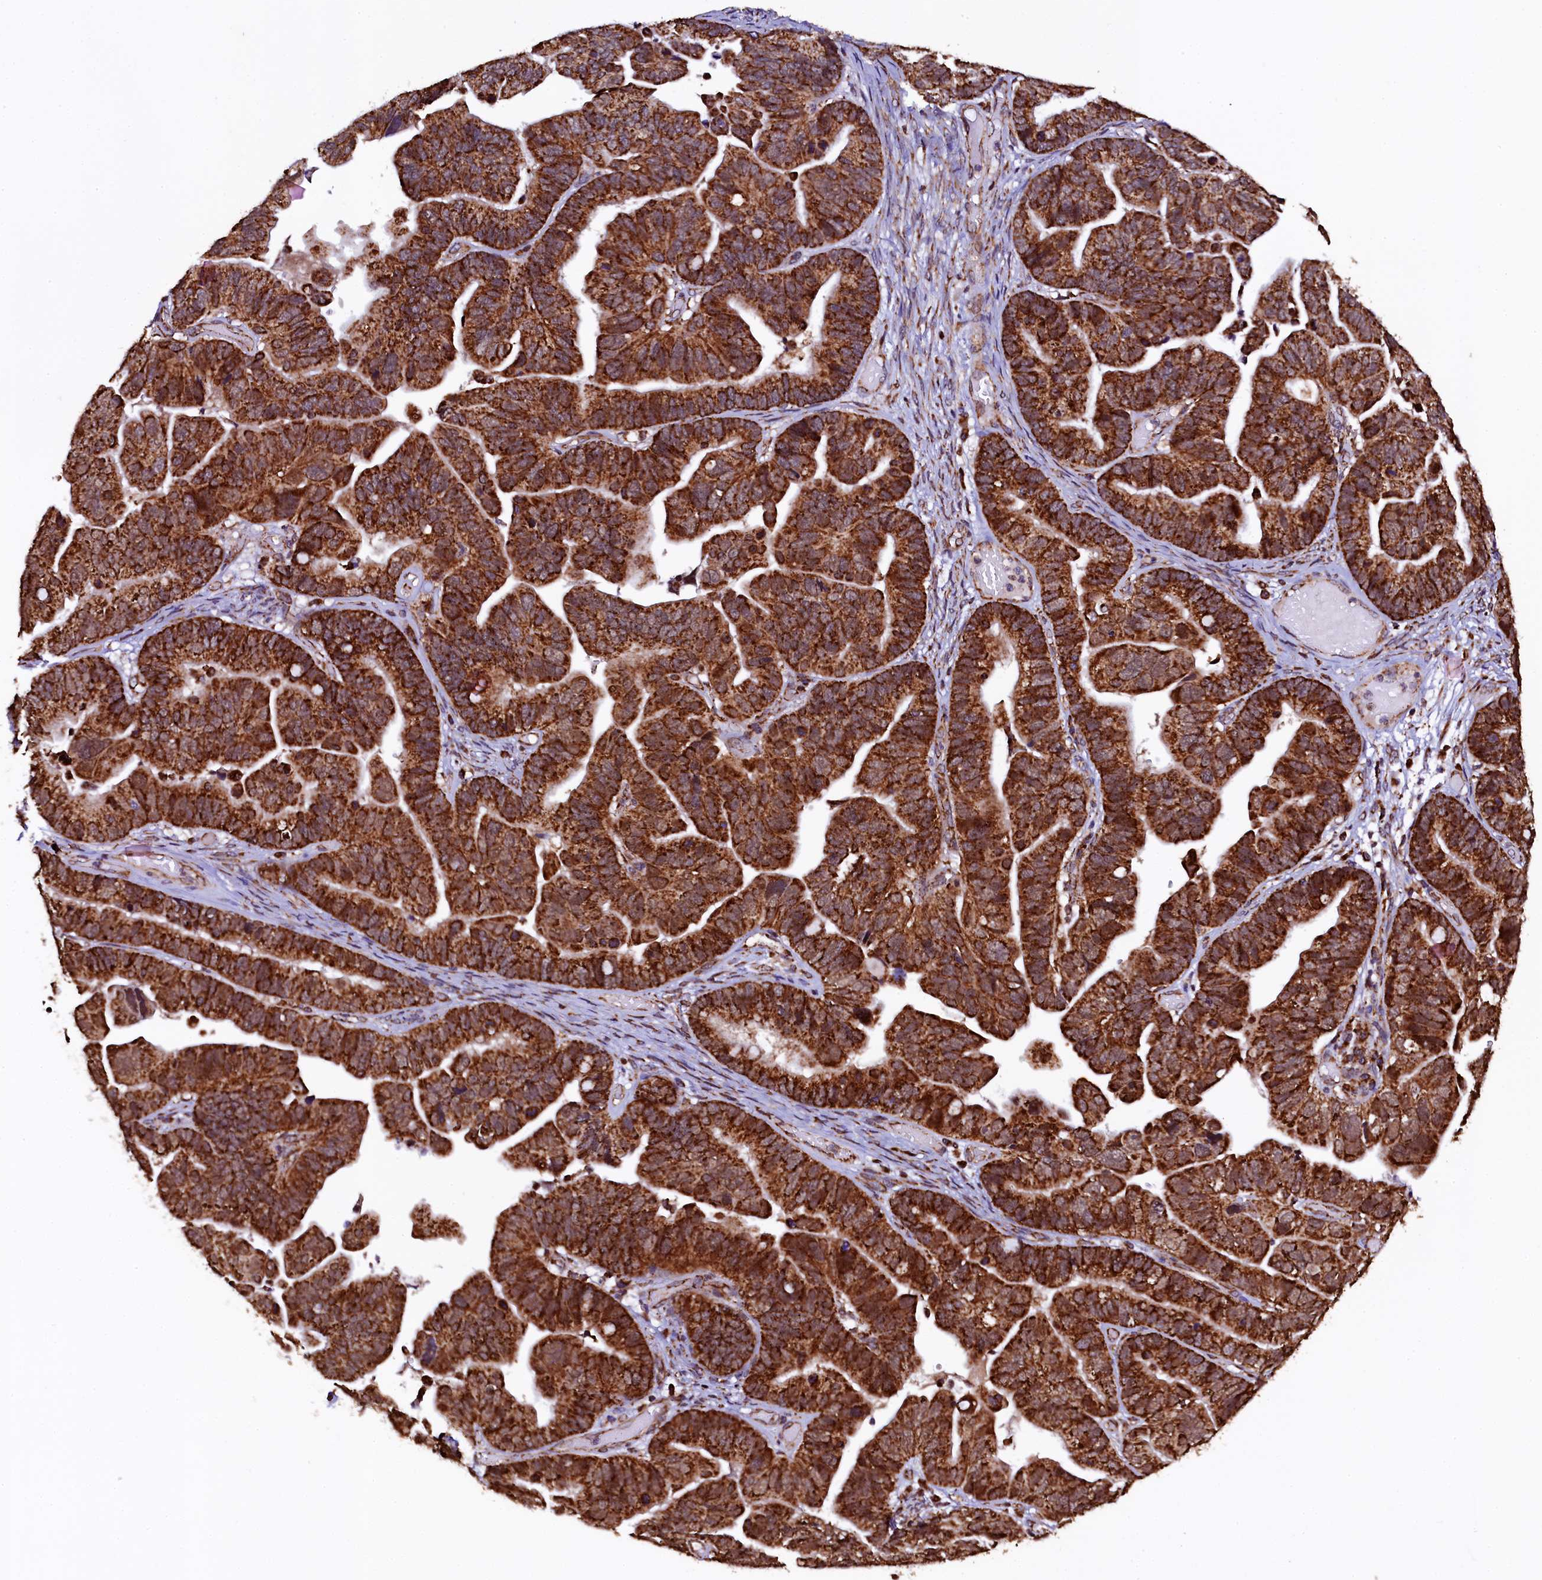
{"staining": {"intensity": "strong", "quantity": ">75%", "location": "cytoplasmic/membranous"}, "tissue": "ovarian cancer", "cell_type": "Tumor cells", "image_type": "cancer", "snomed": [{"axis": "morphology", "description": "Cystadenocarcinoma, serous, NOS"}, {"axis": "topography", "description": "Ovary"}], "caption": "About >75% of tumor cells in ovarian serous cystadenocarcinoma demonstrate strong cytoplasmic/membranous protein staining as visualized by brown immunohistochemical staining.", "gene": "KLC2", "patient": {"sex": "female", "age": 56}}